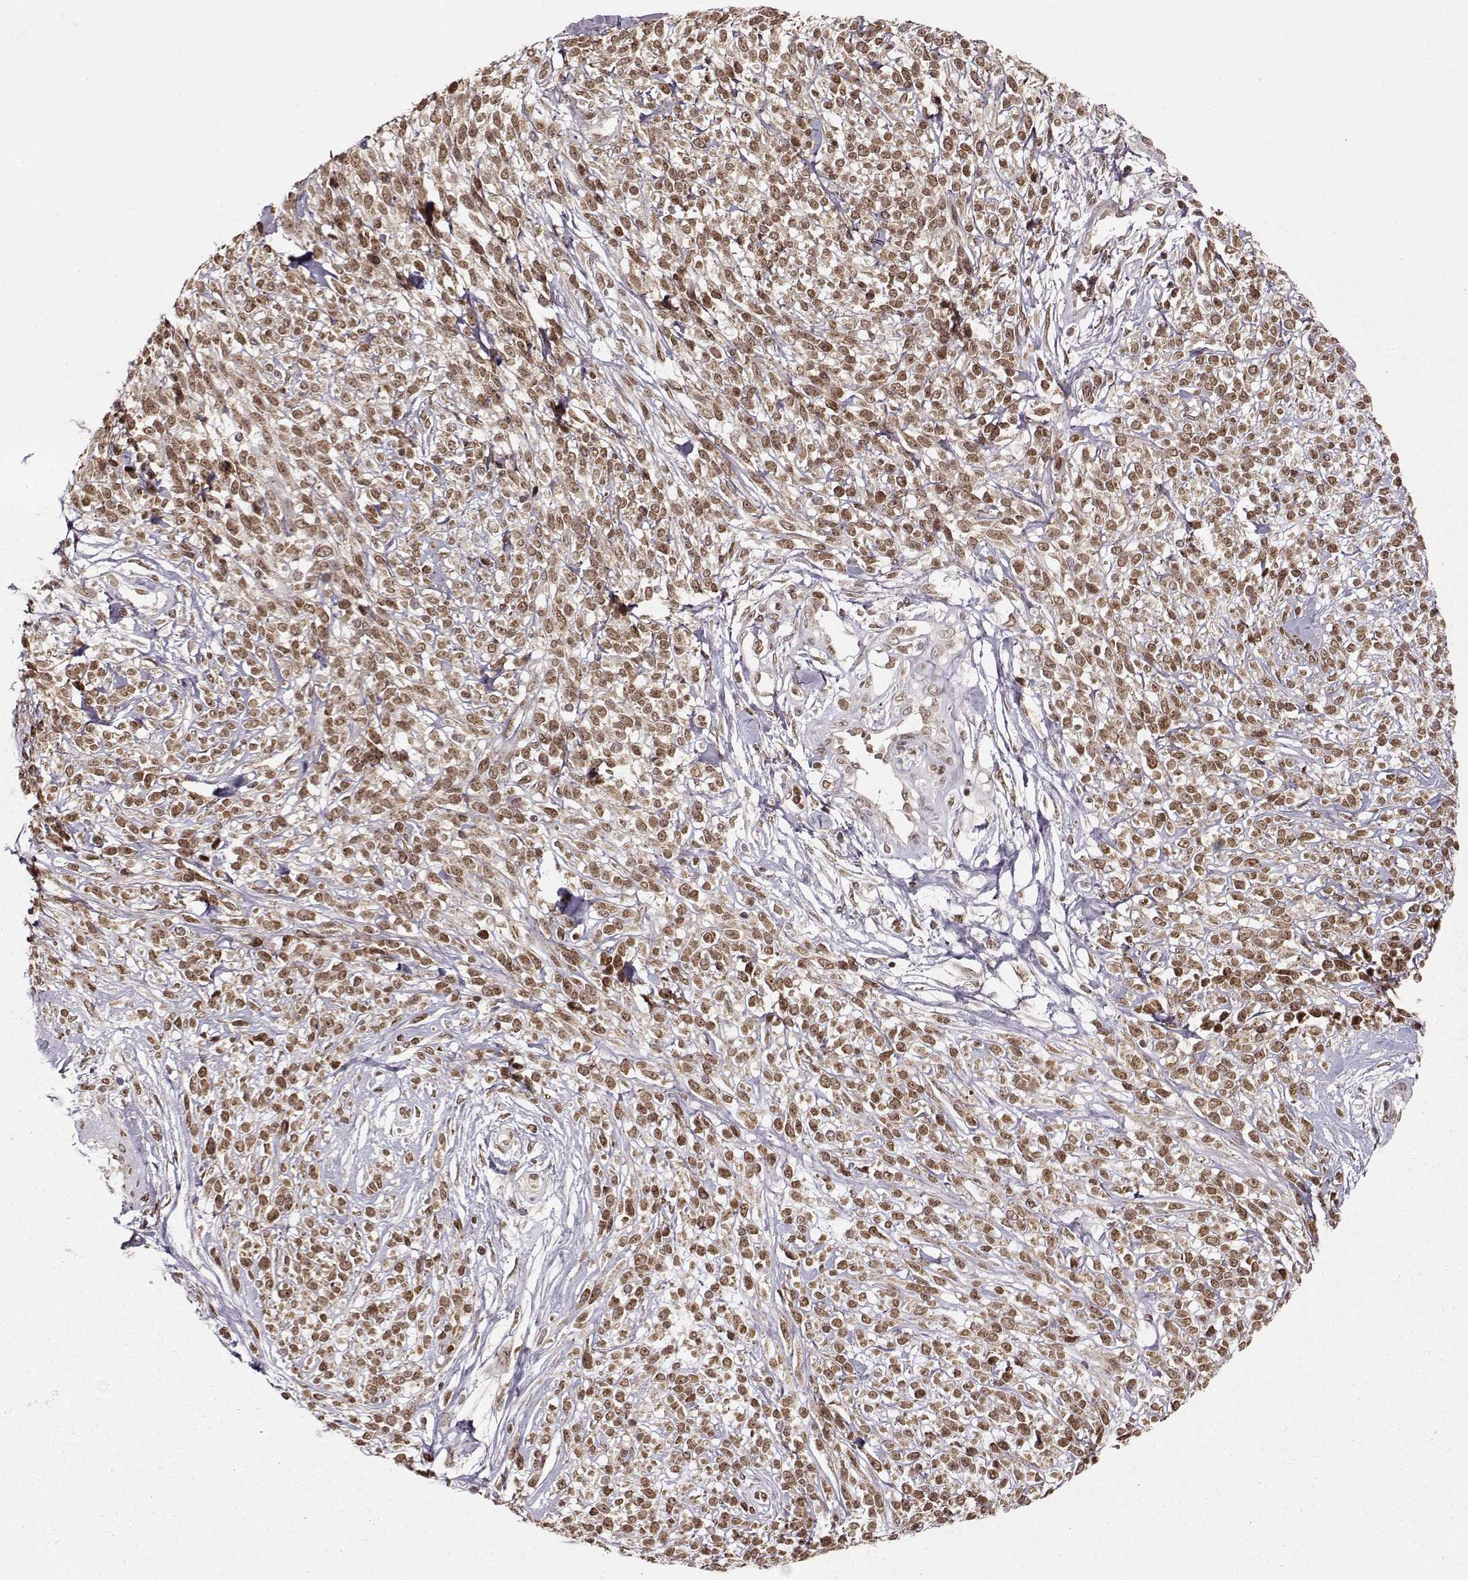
{"staining": {"intensity": "moderate", "quantity": ">75%", "location": "nuclear"}, "tissue": "melanoma", "cell_type": "Tumor cells", "image_type": "cancer", "snomed": [{"axis": "morphology", "description": "Malignant melanoma, NOS"}, {"axis": "topography", "description": "Skin"}, {"axis": "topography", "description": "Skin of trunk"}], "caption": "Immunohistochemical staining of malignant melanoma demonstrates moderate nuclear protein positivity in approximately >75% of tumor cells.", "gene": "RAI1", "patient": {"sex": "male", "age": 74}}